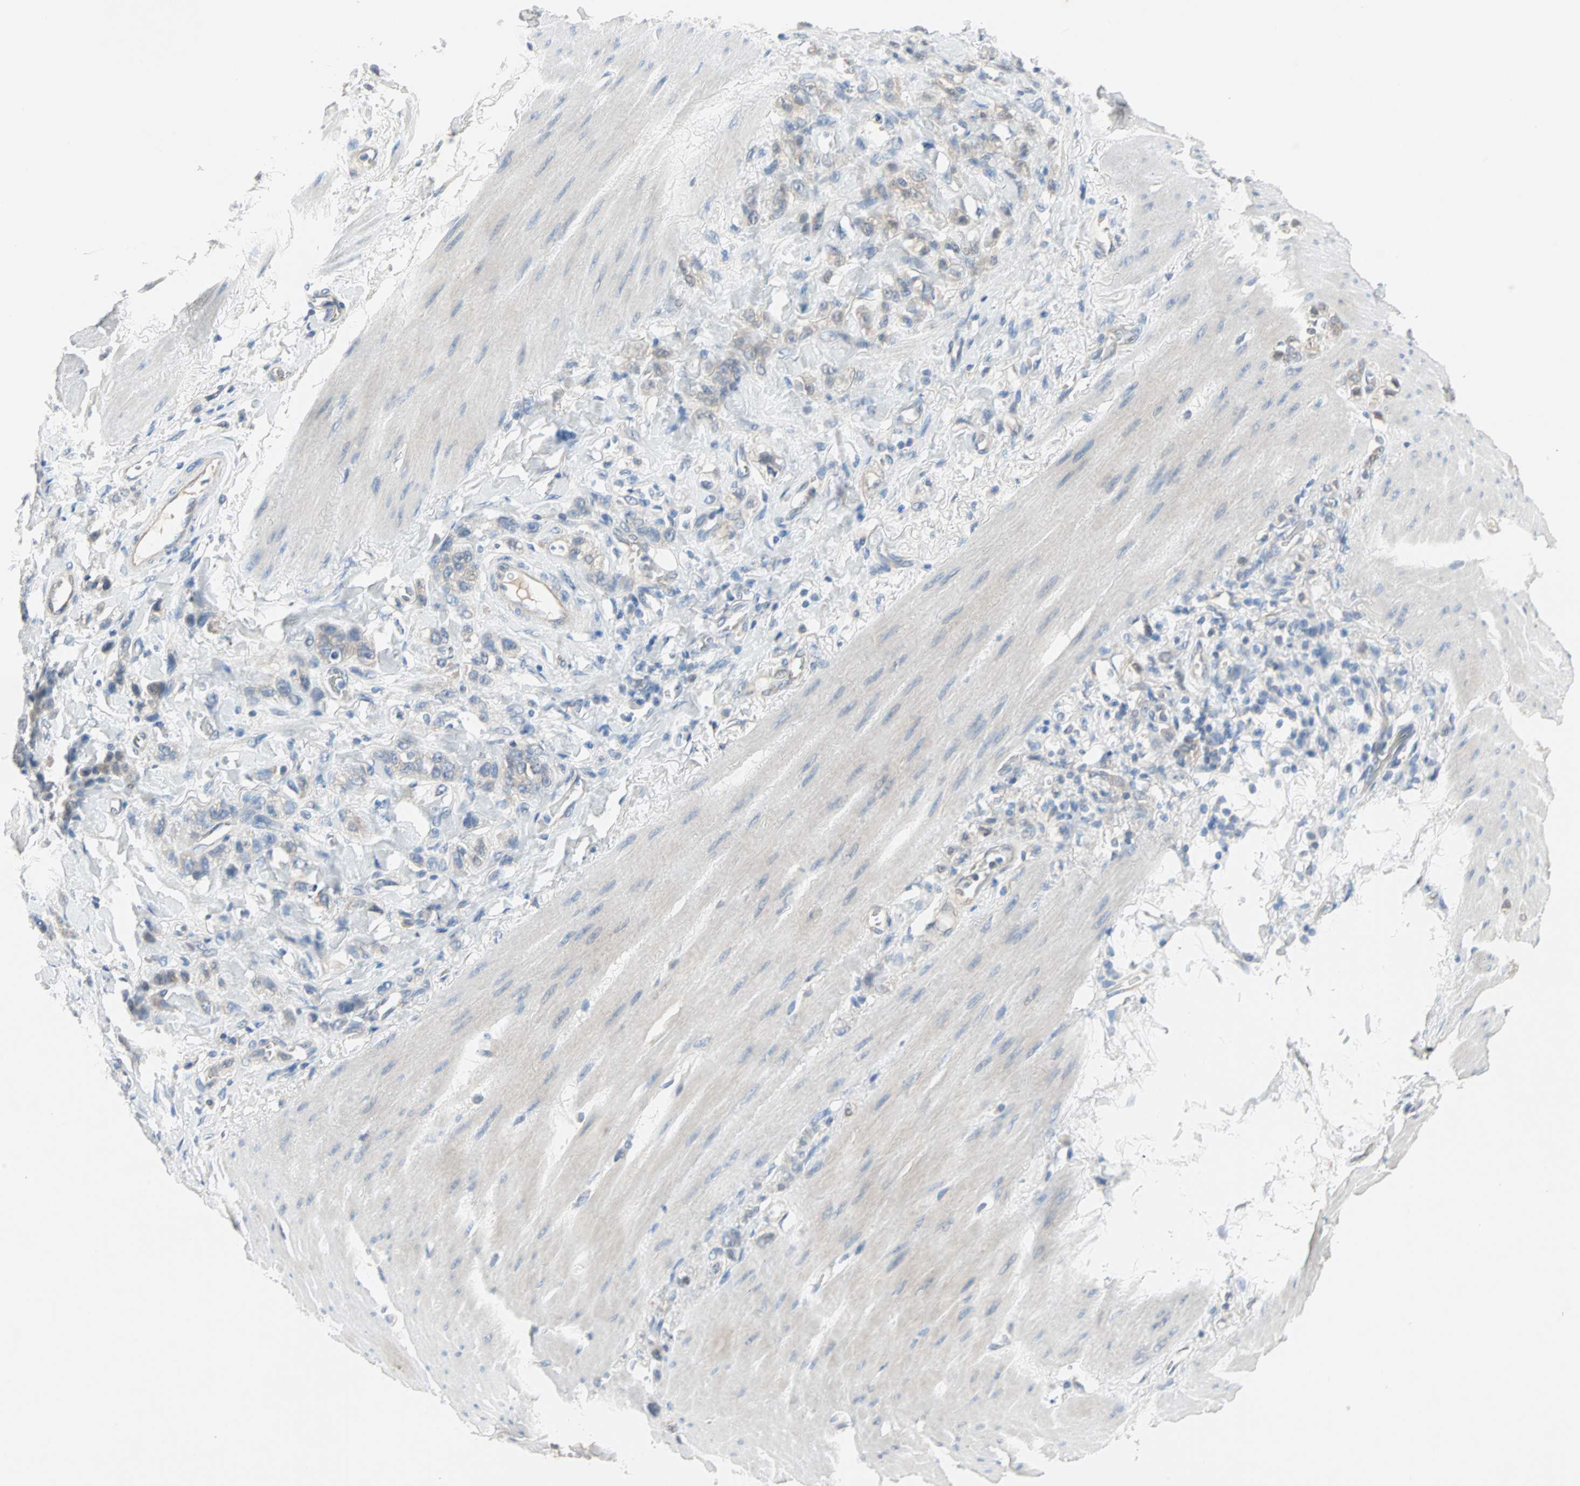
{"staining": {"intensity": "weak", "quantity": "25%-75%", "location": "cytoplasmic/membranous"}, "tissue": "stomach cancer", "cell_type": "Tumor cells", "image_type": "cancer", "snomed": [{"axis": "morphology", "description": "Adenocarcinoma, NOS"}, {"axis": "topography", "description": "Stomach"}], "caption": "Immunohistochemical staining of stomach adenocarcinoma displays low levels of weak cytoplasmic/membranous staining in approximately 25%-75% of tumor cells.", "gene": "MPI", "patient": {"sex": "male", "age": 82}}